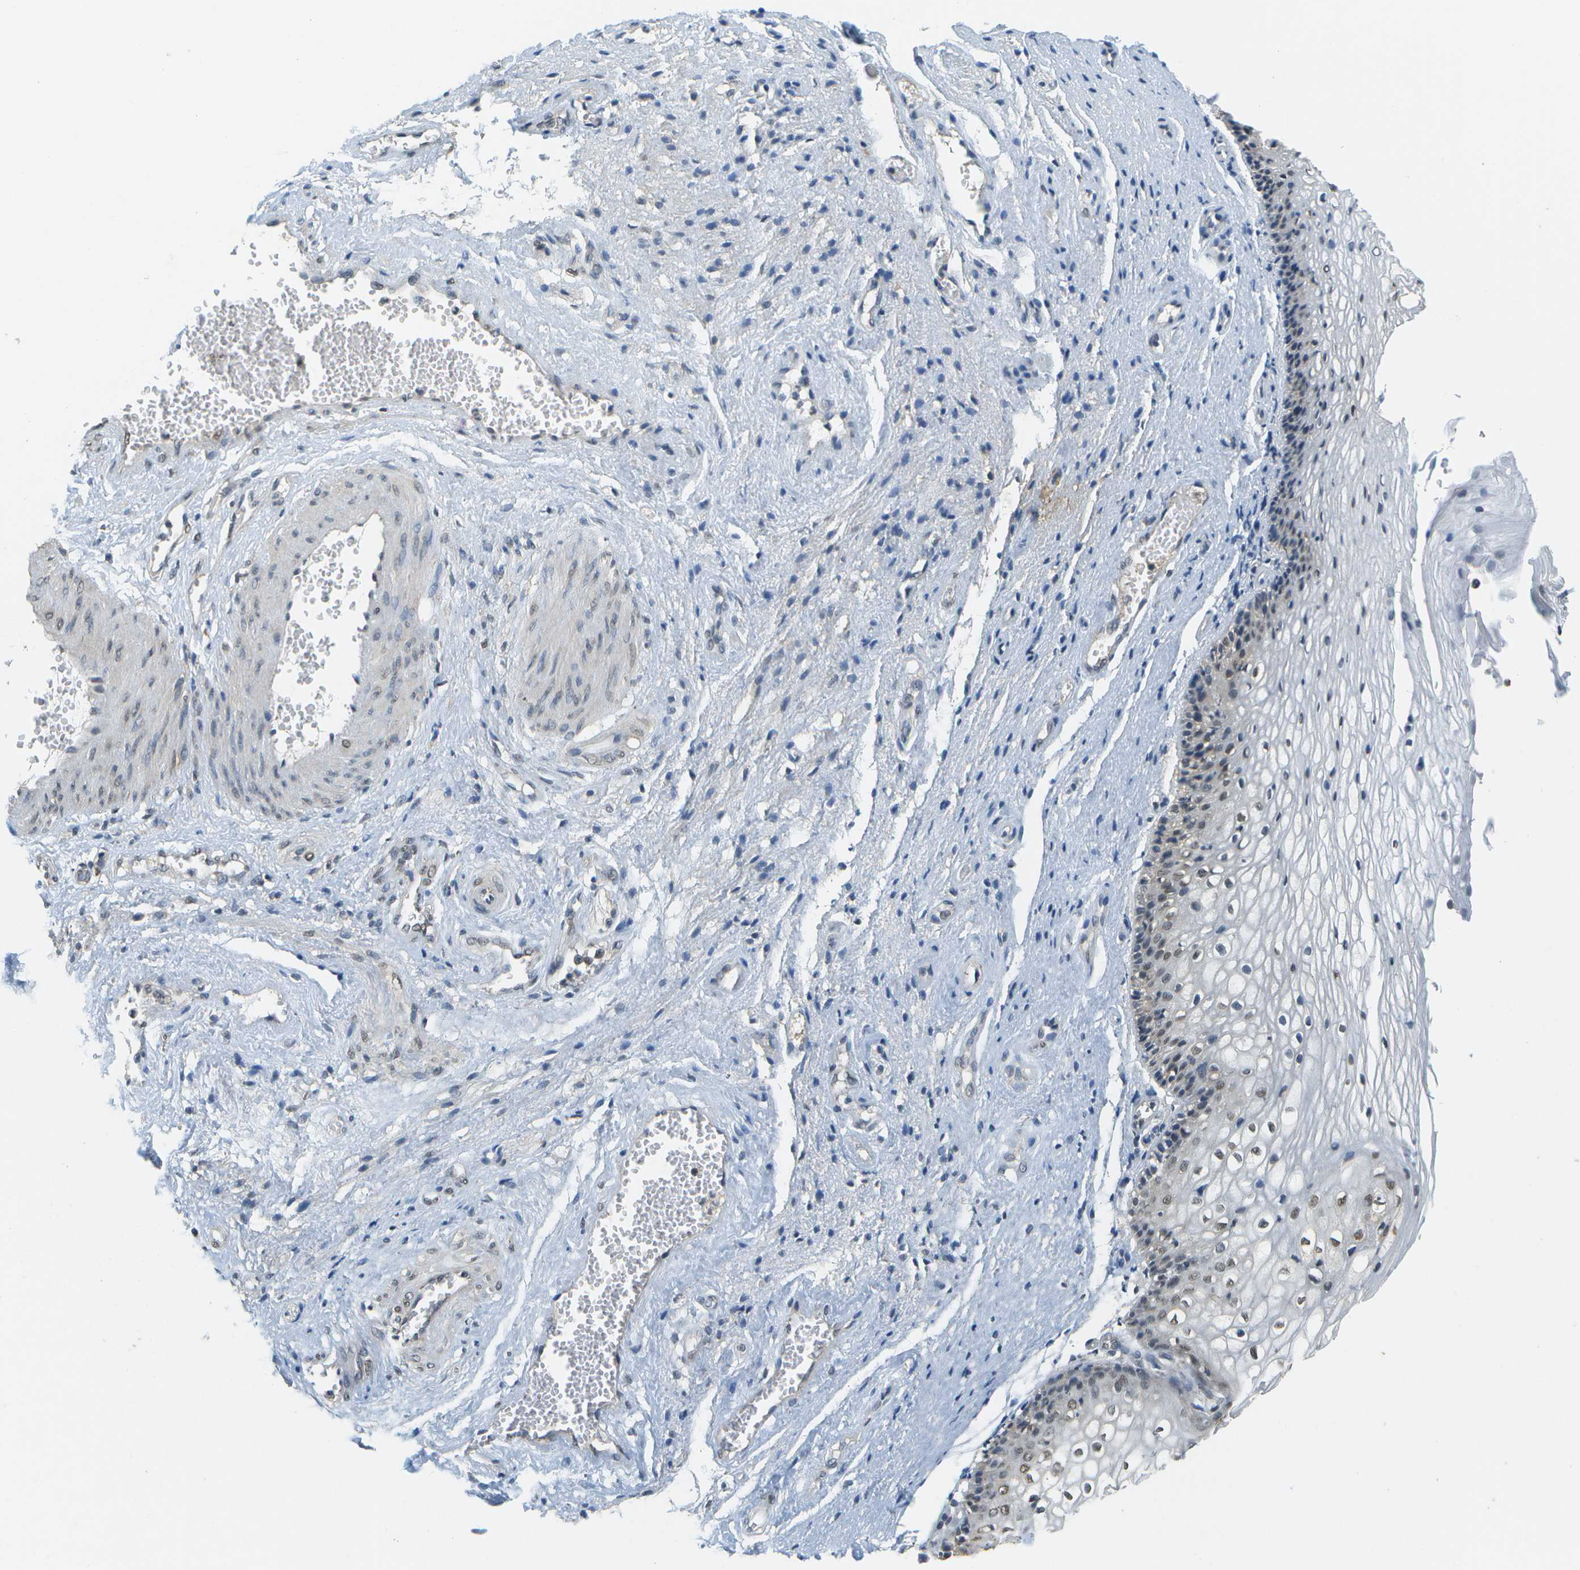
{"staining": {"intensity": "moderate", "quantity": "25%-75%", "location": "nuclear"}, "tissue": "vagina", "cell_type": "Squamous epithelial cells", "image_type": "normal", "snomed": [{"axis": "morphology", "description": "Normal tissue, NOS"}, {"axis": "topography", "description": "Vagina"}], "caption": "Immunohistochemical staining of benign human vagina displays moderate nuclear protein staining in approximately 25%-75% of squamous epithelial cells.", "gene": "ABL2", "patient": {"sex": "female", "age": 34}}